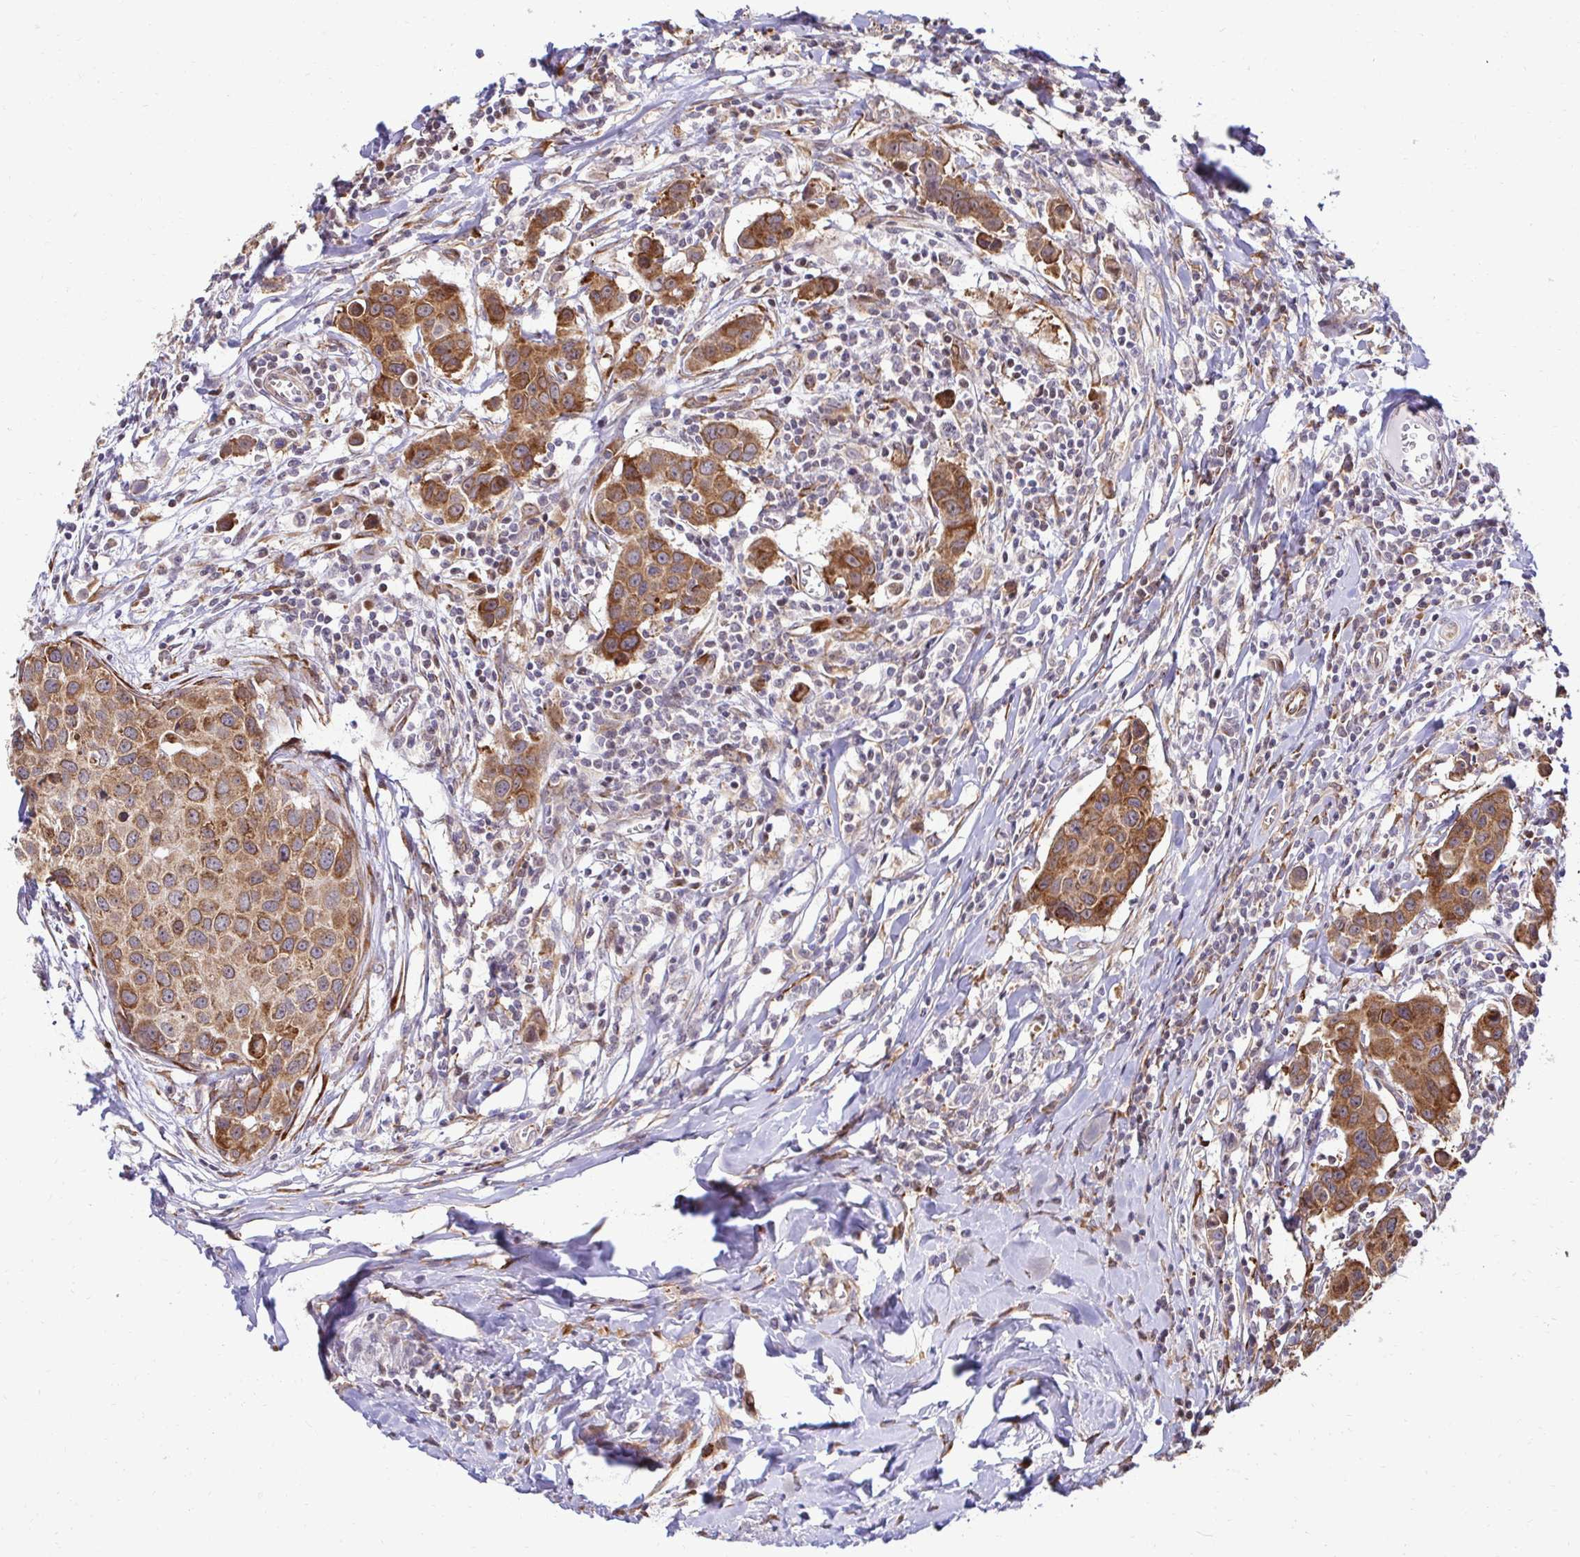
{"staining": {"intensity": "moderate", "quantity": ">75%", "location": "cytoplasmic/membranous"}, "tissue": "breast cancer", "cell_type": "Tumor cells", "image_type": "cancer", "snomed": [{"axis": "morphology", "description": "Duct carcinoma"}, {"axis": "topography", "description": "Breast"}], "caption": "Protein analysis of breast invasive ductal carcinoma tissue exhibits moderate cytoplasmic/membranous positivity in about >75% of tumor cells.", "gene": "HPS1", "patient": {"sex": "female", "age": 24}}